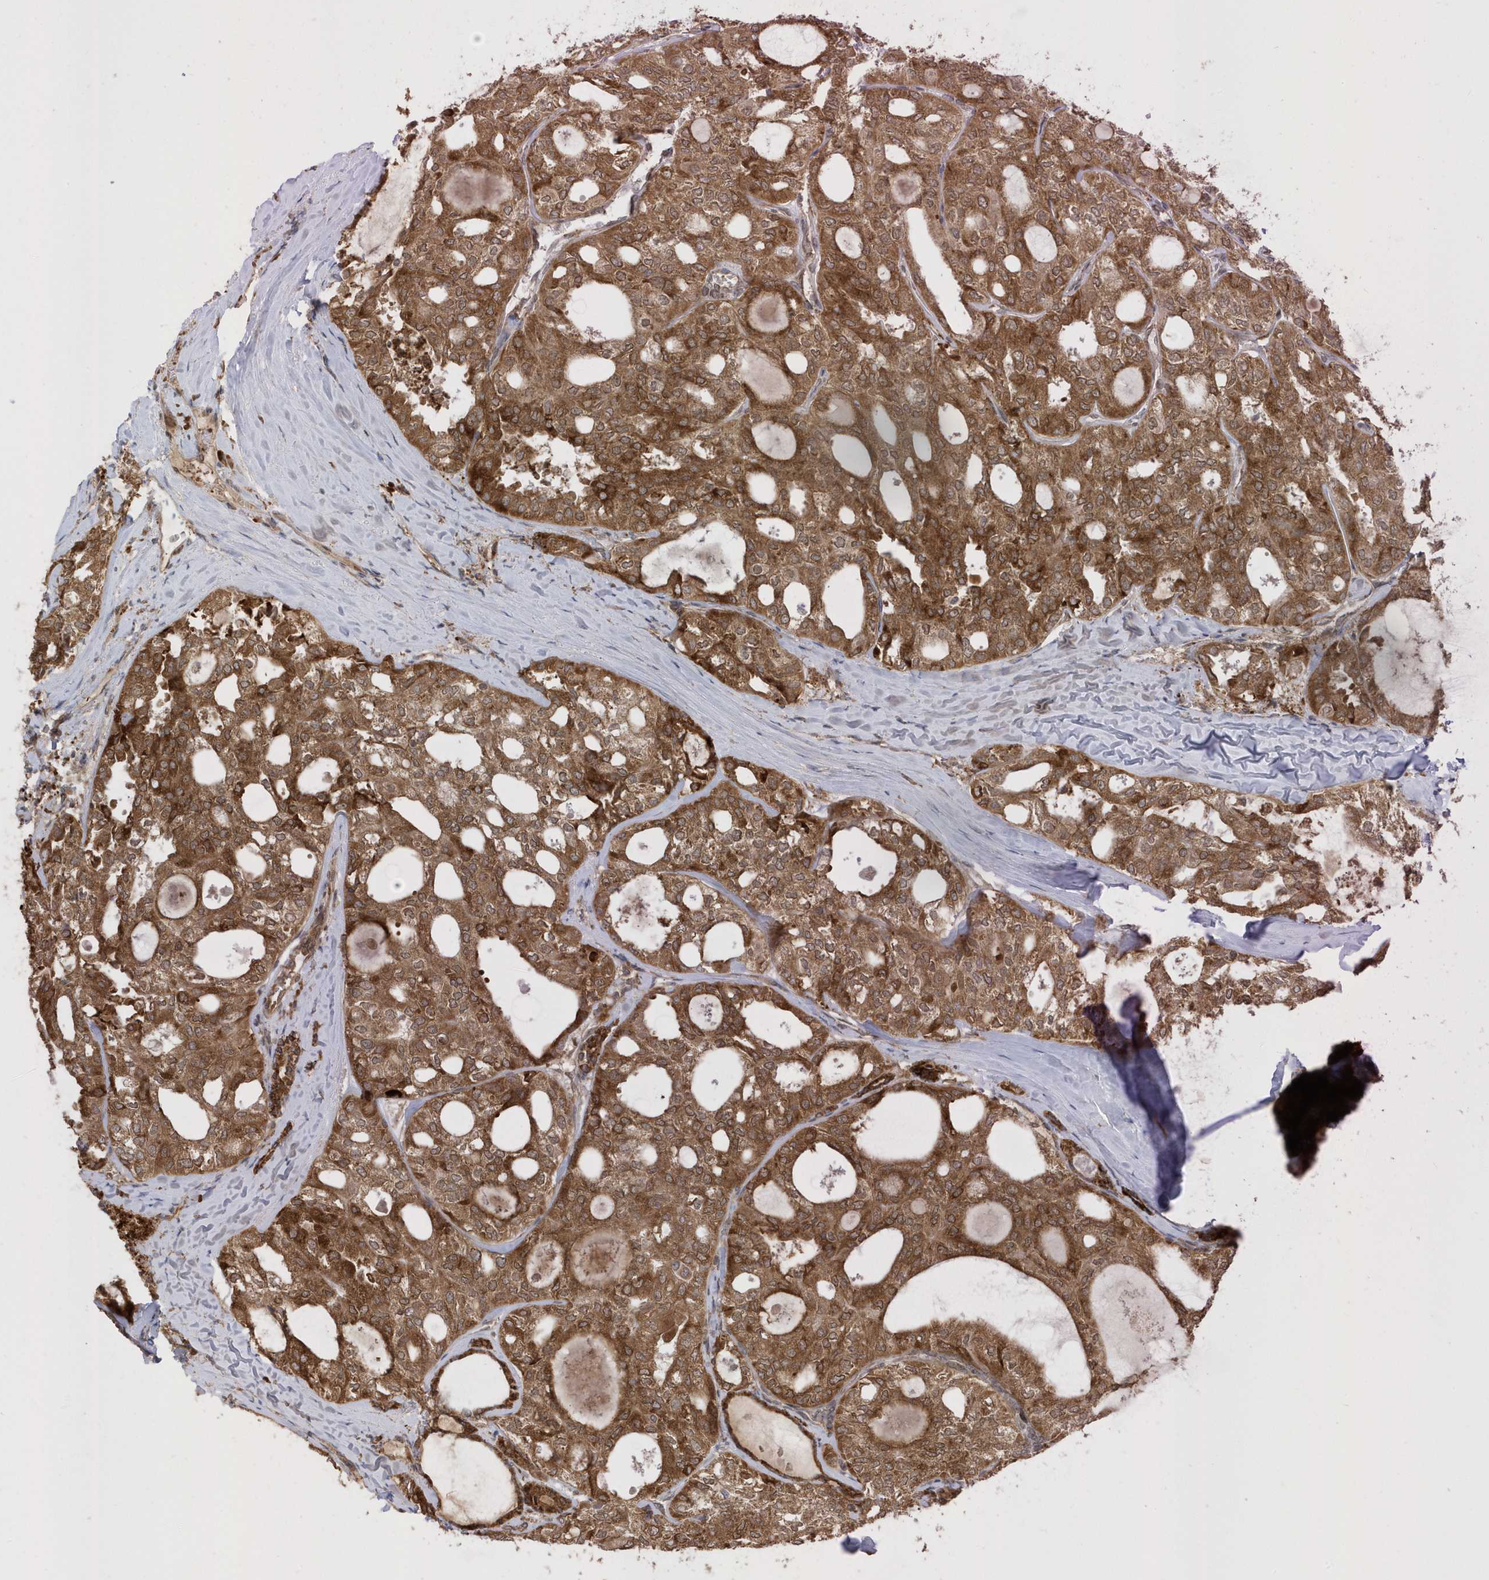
{"staining": {"intensity": "strong", "quantity": ">75%", "location": "cytoplasmic/membranous"}, "tissue": "thyroid cancer", "cell_type": "Tumor cells", "image_type": "cancer", "snomed": [{"axis": "morphology", "description": "Follicular adenoma carcinoma, NOS"}, {"axis": "topography", "description": "Thyroid gland"}], "caption": "Immunohistochemistry of human thyroid follicular adenoma carcinoma displays high levels of strong cytoplasmic/membranous staining in approximately >75% of tumor cells.", "gene": "METTL21A", "patient": {"sex": "male", "age": 75}}